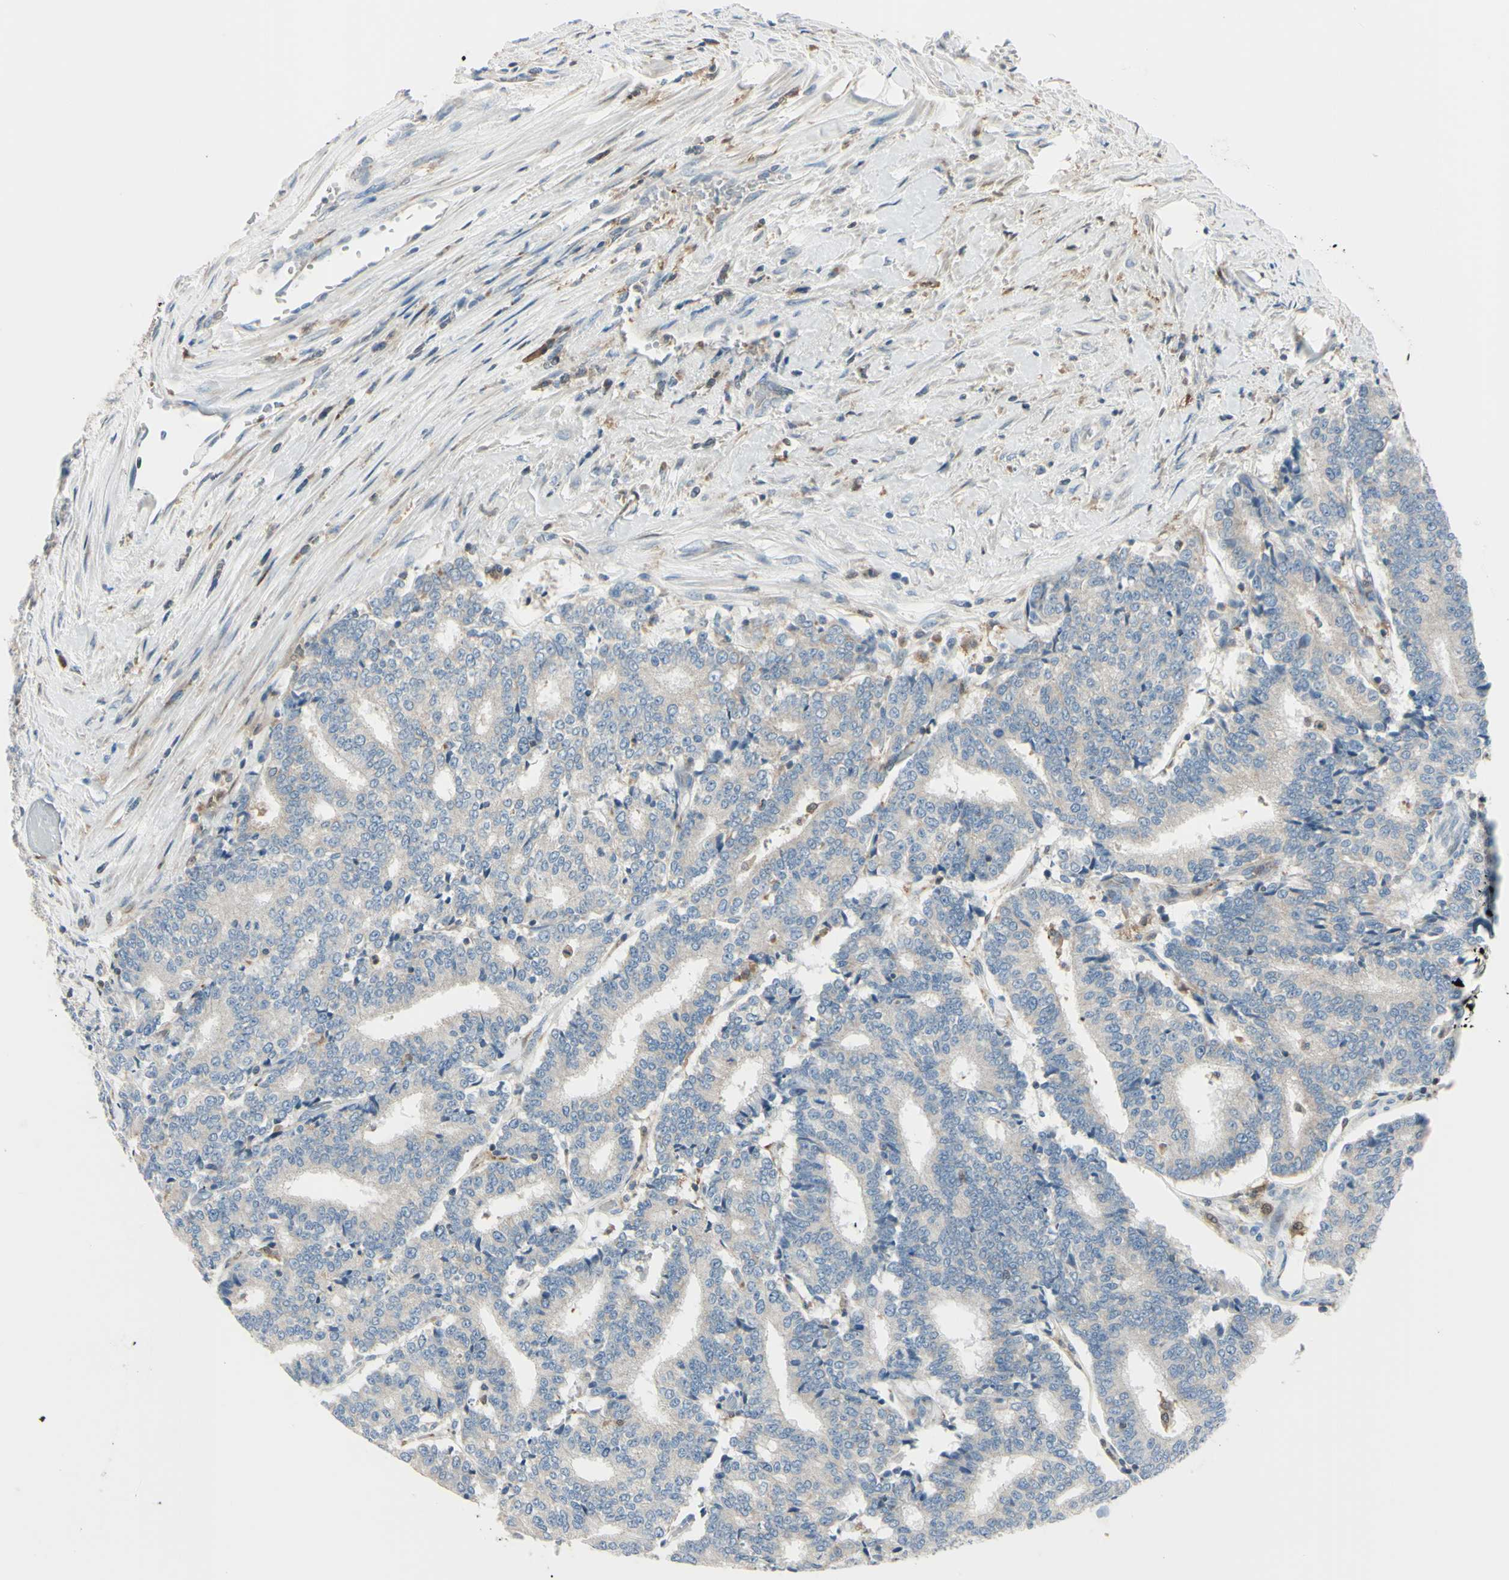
{"staining": {"intensity": "weak", "quantity": ">75%", "location": "cytoplasmic/membranous"}, "tissue": "prostate cancer", "cell_type": "Tumor cells", "image_type": "cancer", "snomed": [{"axis": "morphology", "description": "Normal tissue, NOS"}, {"axis": "morphology", "description": "Adenocarcinoma, High grade"}, {"axis": "topography", "description": "Prostate"}, {"axis": "topography", "description": "Seminal veicle"}], "caption": "Brown immunohistochemical staining in human prostate cancer (high-grade adenocarcinoma) displays weak cytoplasmic/membranous expression in about >75% of tumor cells.", "gene": "CYRIB", "patient": {"sex": "male", "age": 55}}